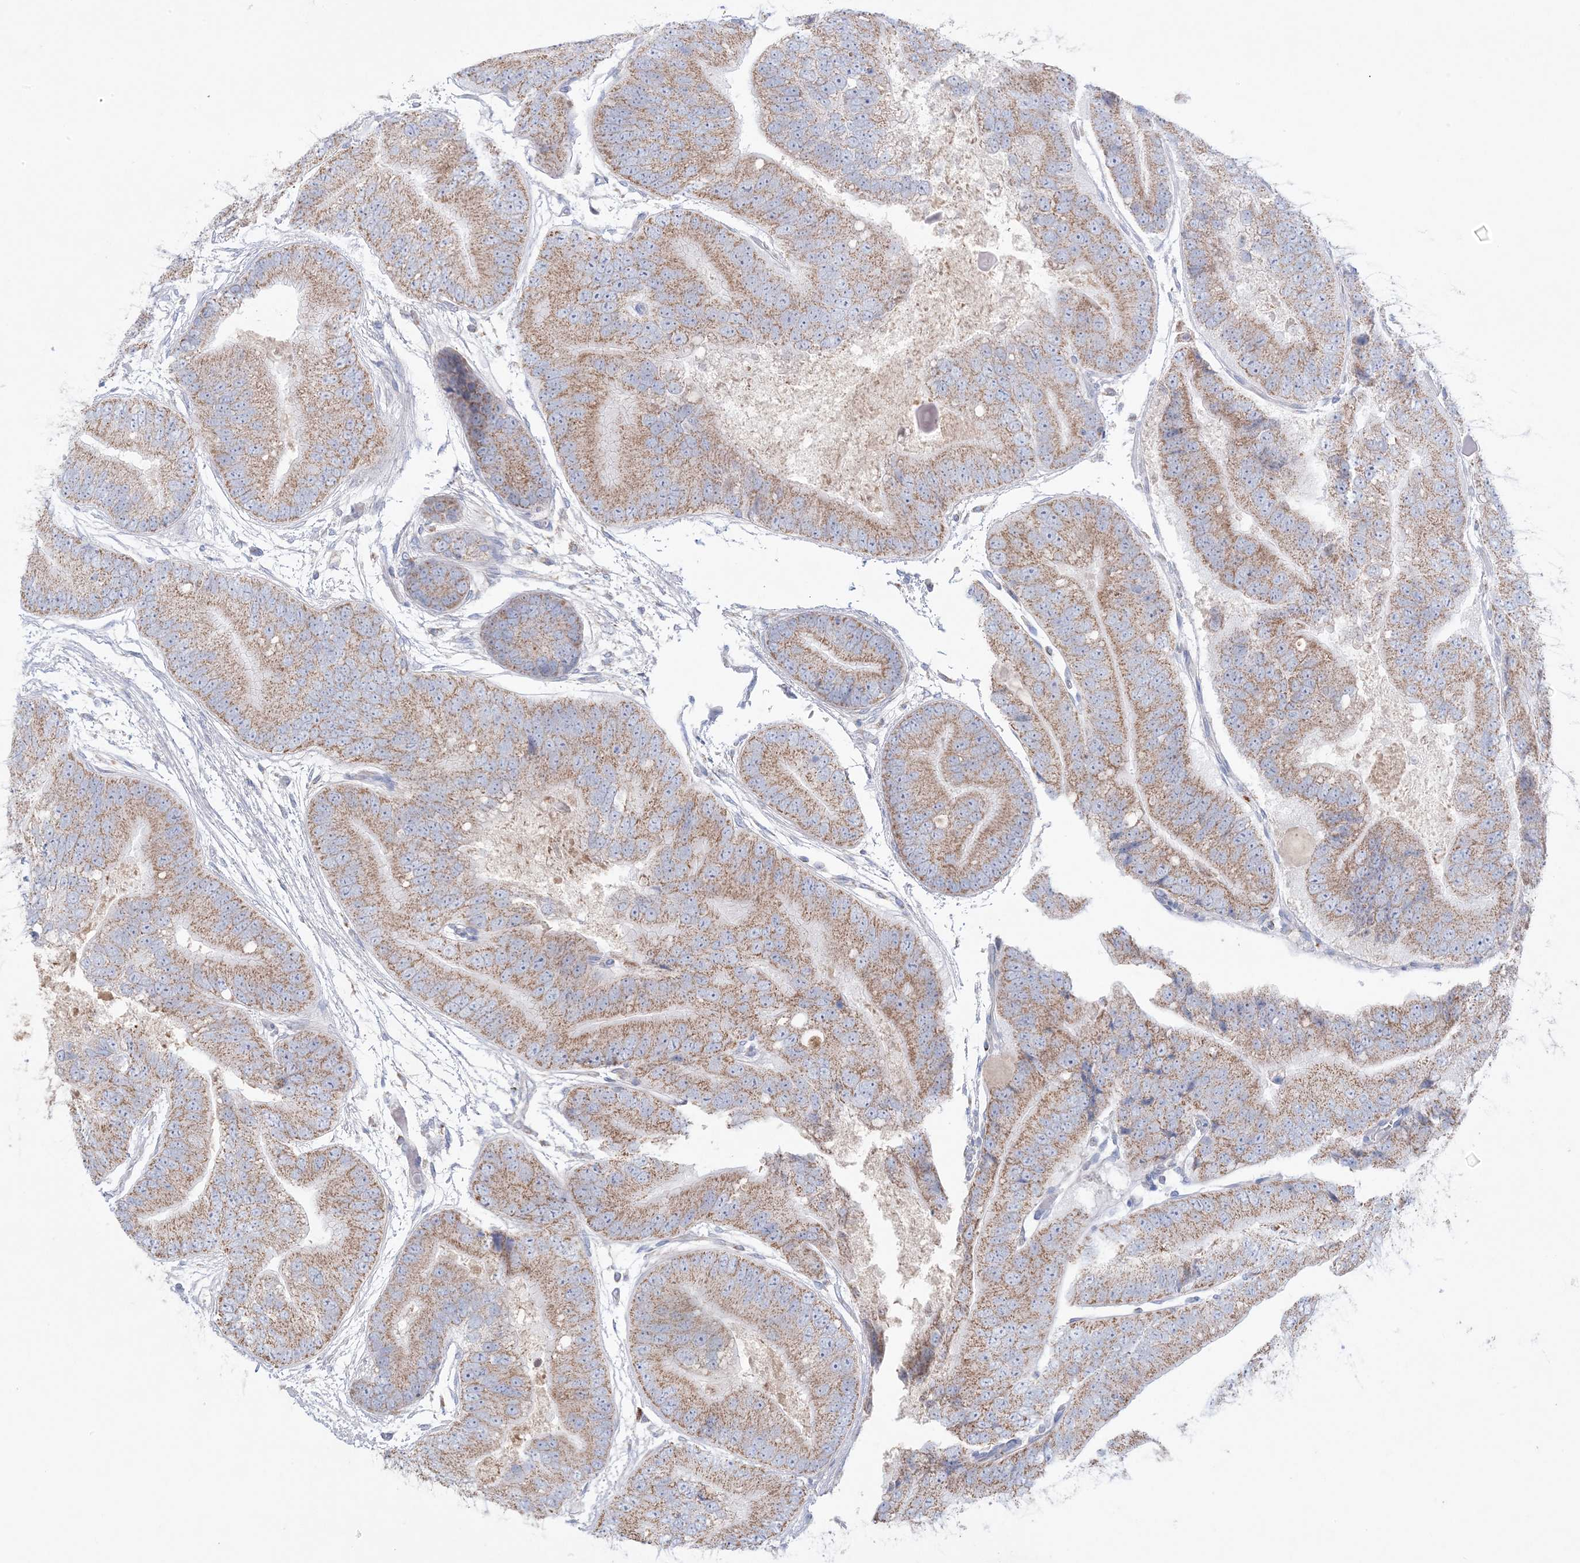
{"staining": {"intensity": "moderate", "quantity": ">75%", "location": "cytoplasmic/membranous"}, "tissue": "prostate cancer", "cell_type": "Tumor cells", "image_type": "cancer", "snomed": [{"axis": "morphology", "description": "Adenocarcinoma, High grade"}, {"axis": "topography", "description": "Prostate"}], "caption": "Protein analysis of prostate cancer (adenocarcinoma (high-grade)) tissue shows moderate cytoplasmic/membranous staining in approximately >75% of tumor cells.", "gene": "KCTD6", "patient": {"sex": "male", "age": 70}}